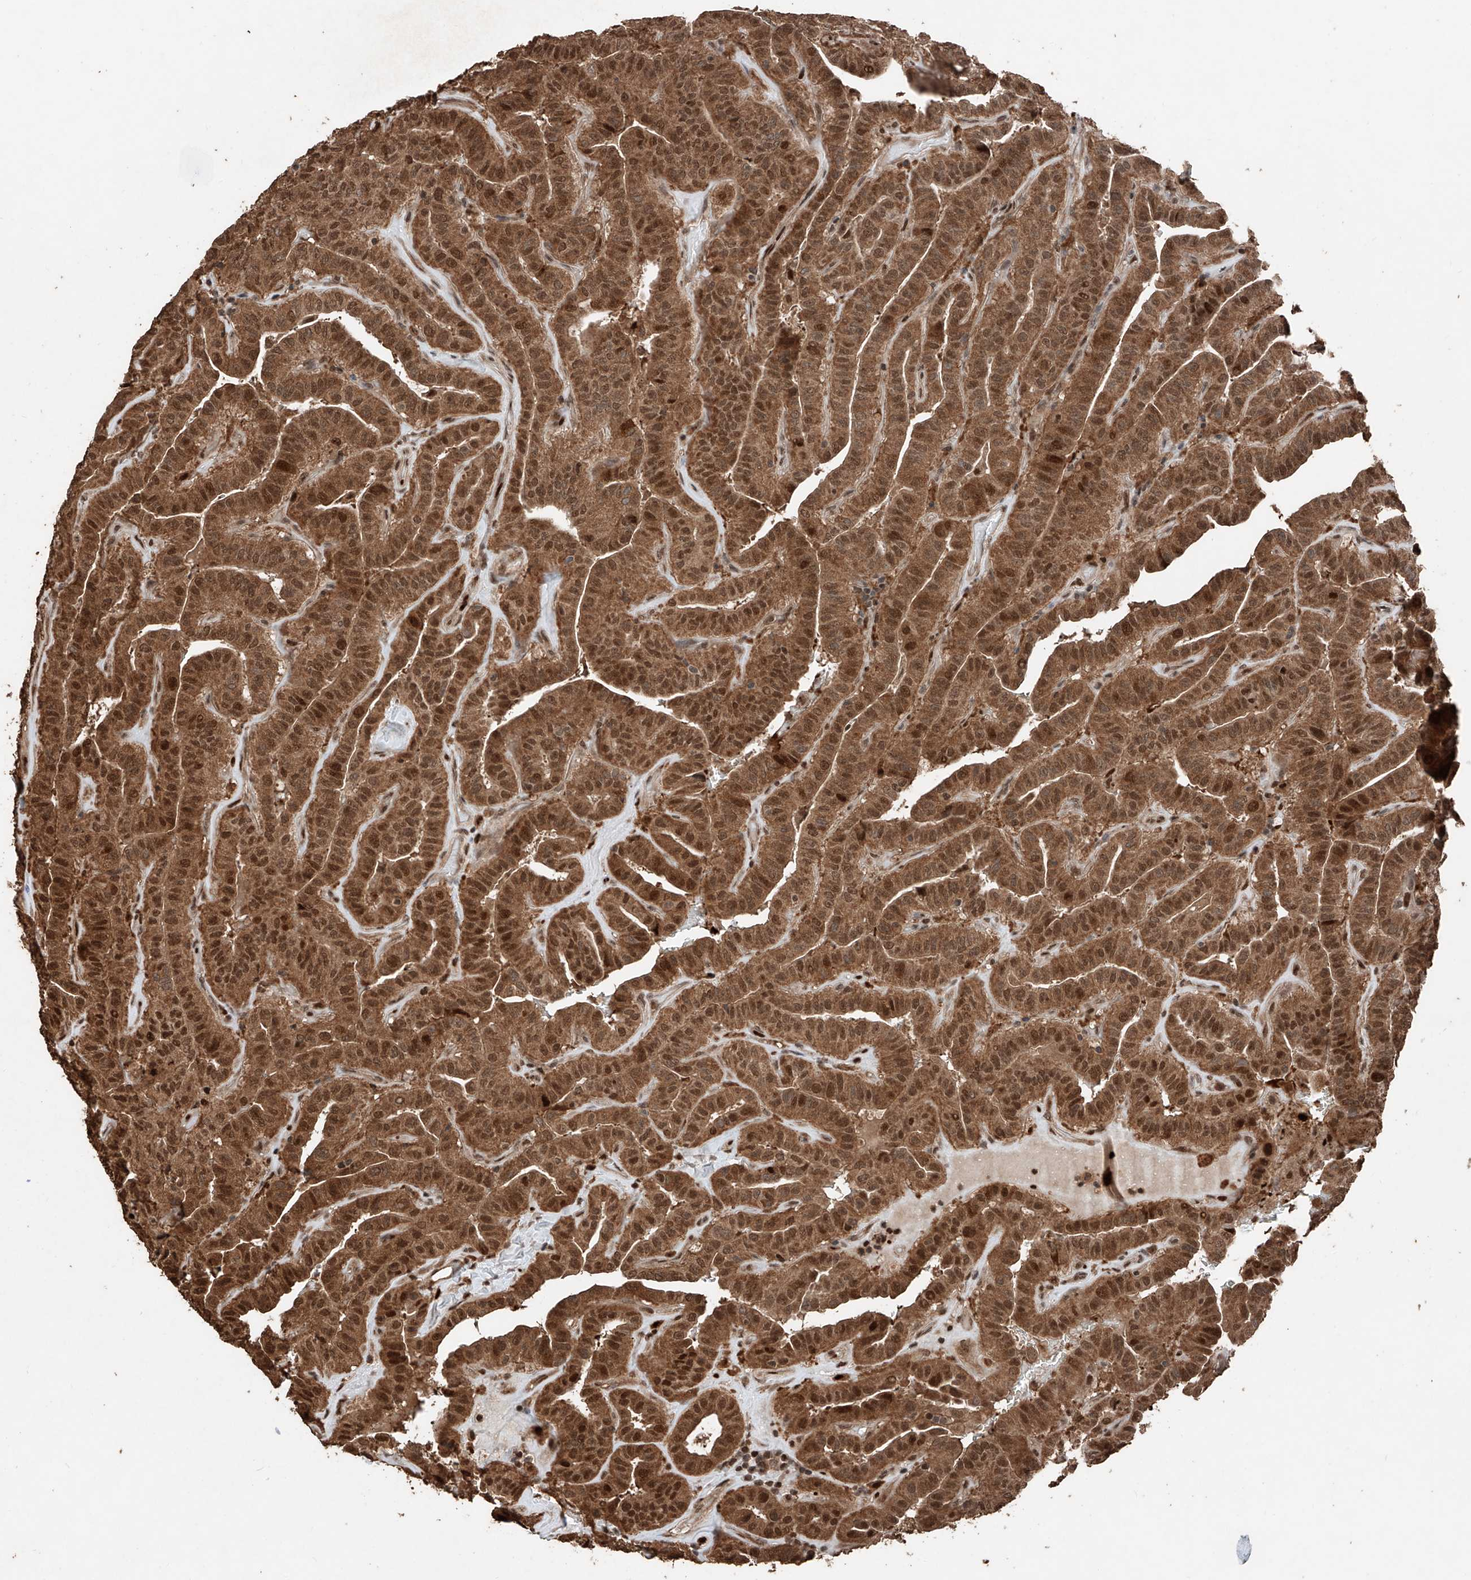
{"staining": {"intensity": "strong", "quantity": ">75%", "location": "cytoplasmic/membranous,nuclear"}, "tissue": "thyroid cancer", "cell_type": "Tumor cells", "image_type": "cancer", "snomed": [{"axis": "morphology", "description": "Papillary adenocarcinoma, NOS"}, {"axis": "topography", "description": "Thyroid gland"}], "caption": "IHC (DAB (3,3'-diaminobenzidine)) staining of human thyroid papillary adenocarcinoma reveals strong cytoplasmic/membranous and nuclear protein positivity in about >75% of tumor cells. The staining was performed using DAB, with brown indicating positive protein expression. Nuclei are stained blue with hematoxylin.", "gene": "RMND1", "patient": {"sex": "male", "age": 77}}